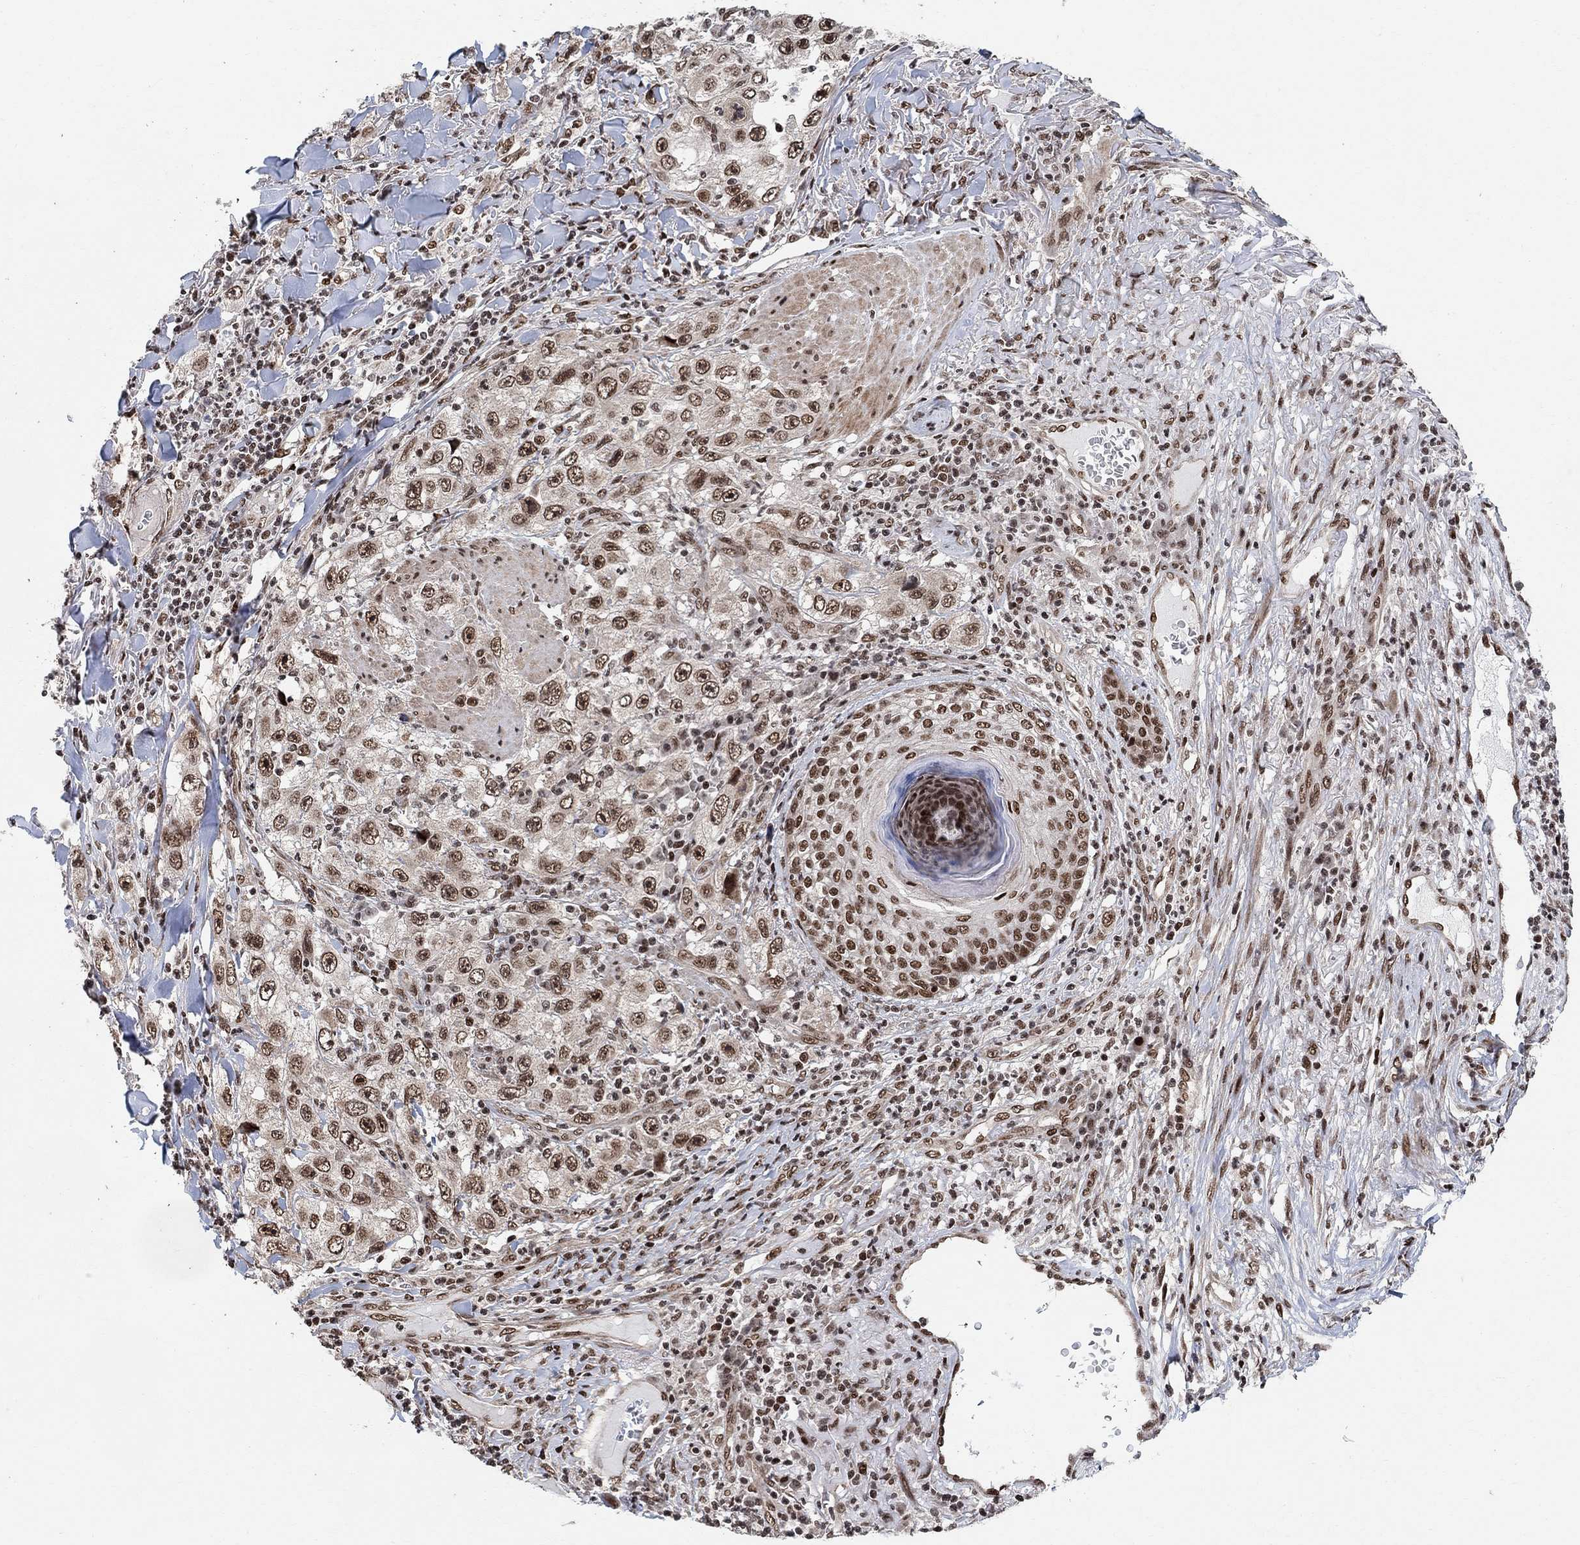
{"staining": {"intensity": "strong", "quantity": ">75%", "location": "nuclear"}, "tissue": "skin cancer", "cell_type": "Tumor cells", "image_type": "cancer", "snomed": [{"axis": "morphology", "description": "Squamous cell carcinoma, NOS"}, {"axis": "topography", "description": "Skin"}], "caption": "Skin cancer tissue exhibits strong nuclear positivity in about >75% of tumor cells, visualized by immunohistochemistry. Using DAB (brown) and hematoxylin (blue) stains, captured at high magnification using brightfield microscopy.", "gene": "E4F1", "patient": {"sex": "male", "age": 82}}